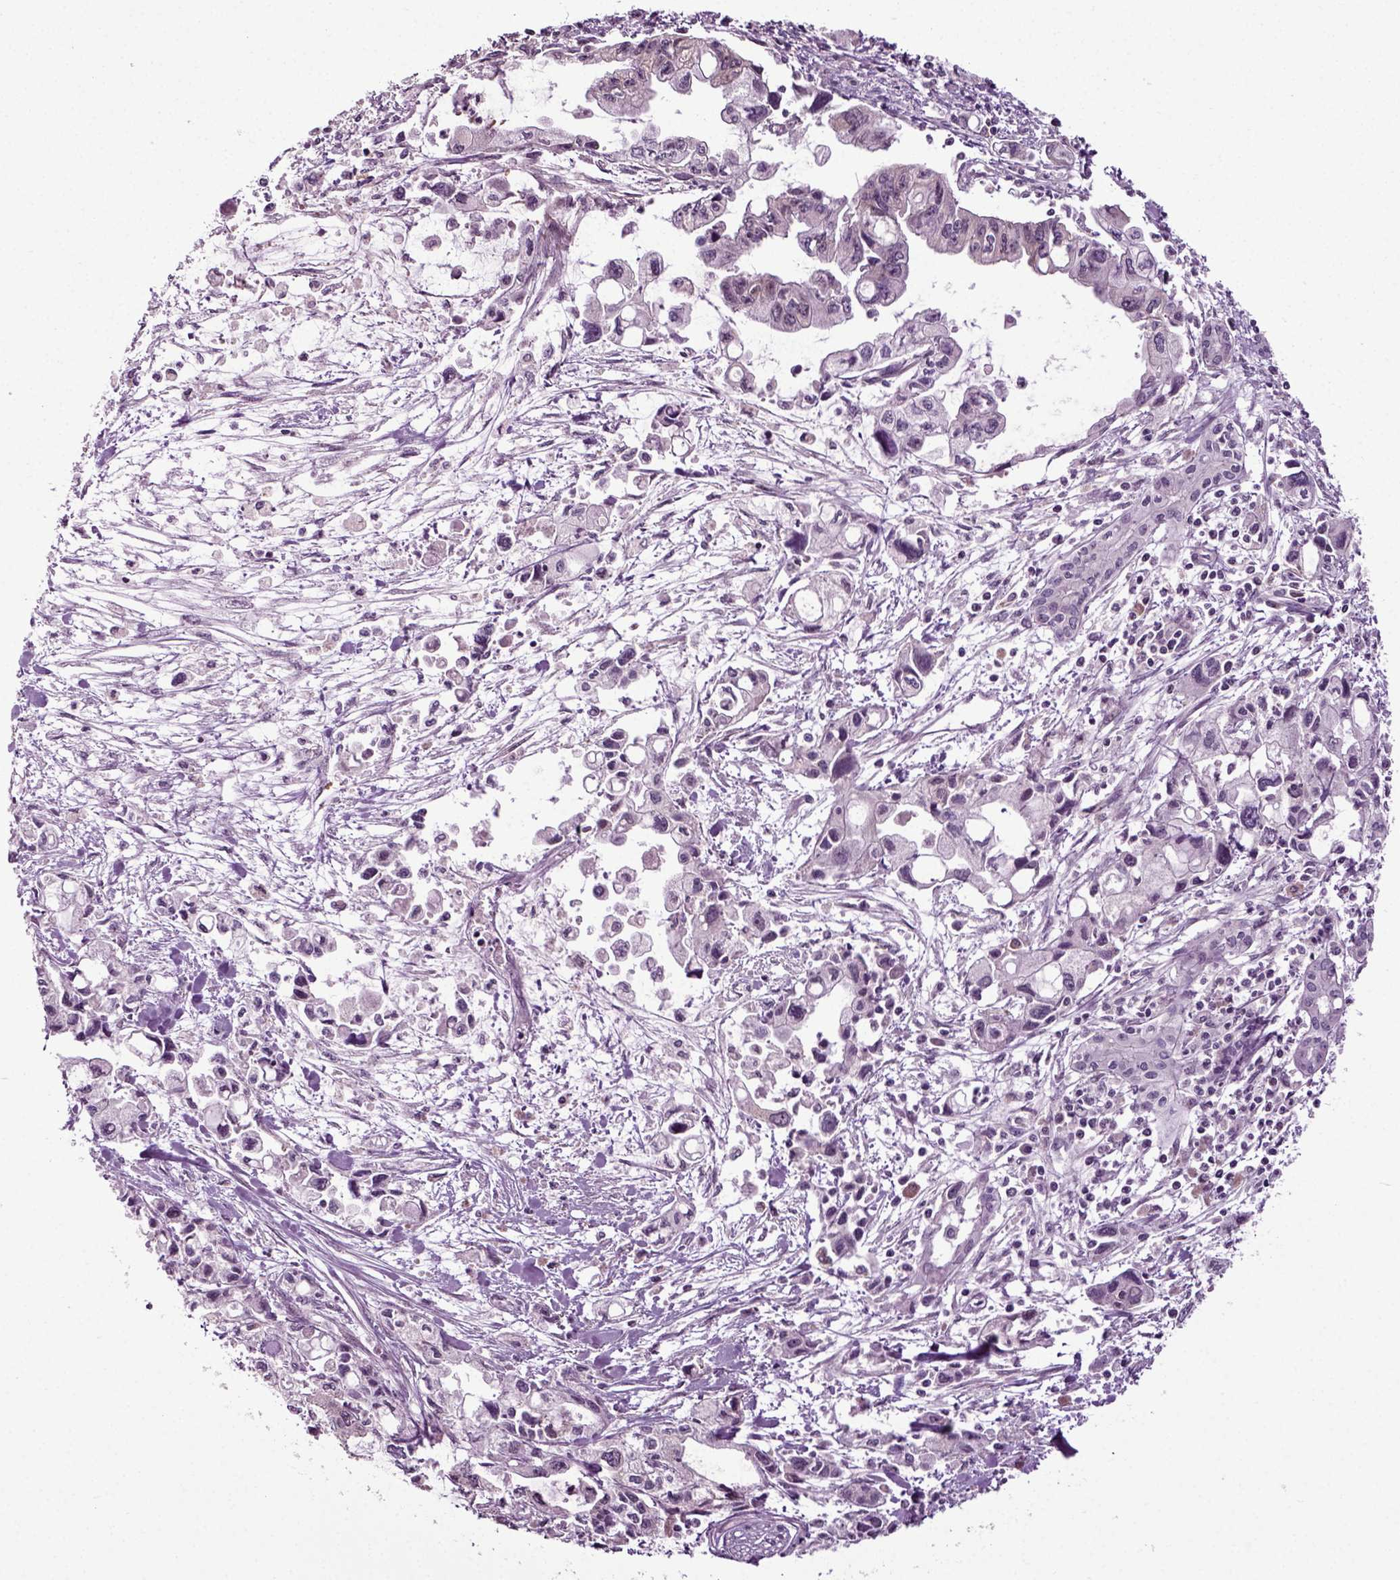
{"staining": {"intensity": "negative", "quantity": "none", "location": "none"}, "tissue": "pancreatic cancer", "cell_type": "Tumor cells", "image_type": "cancer", "snomed": [{"axis": "morphology", "description": "Adenocarcinoma, NOS"}, {"axis": "topography", "description": "Pancreas"}], "caption": "High power microscopy micrograph of an immunohistochemistry histopathology image of adenocarcinoma (pancreatic), revealing no significant expression in tumor cells. (Brightfield microscopy of DAB IHC at high magnification).", "gene": "KNSTRN", "patient": {"sex": "female", "age": 61}}